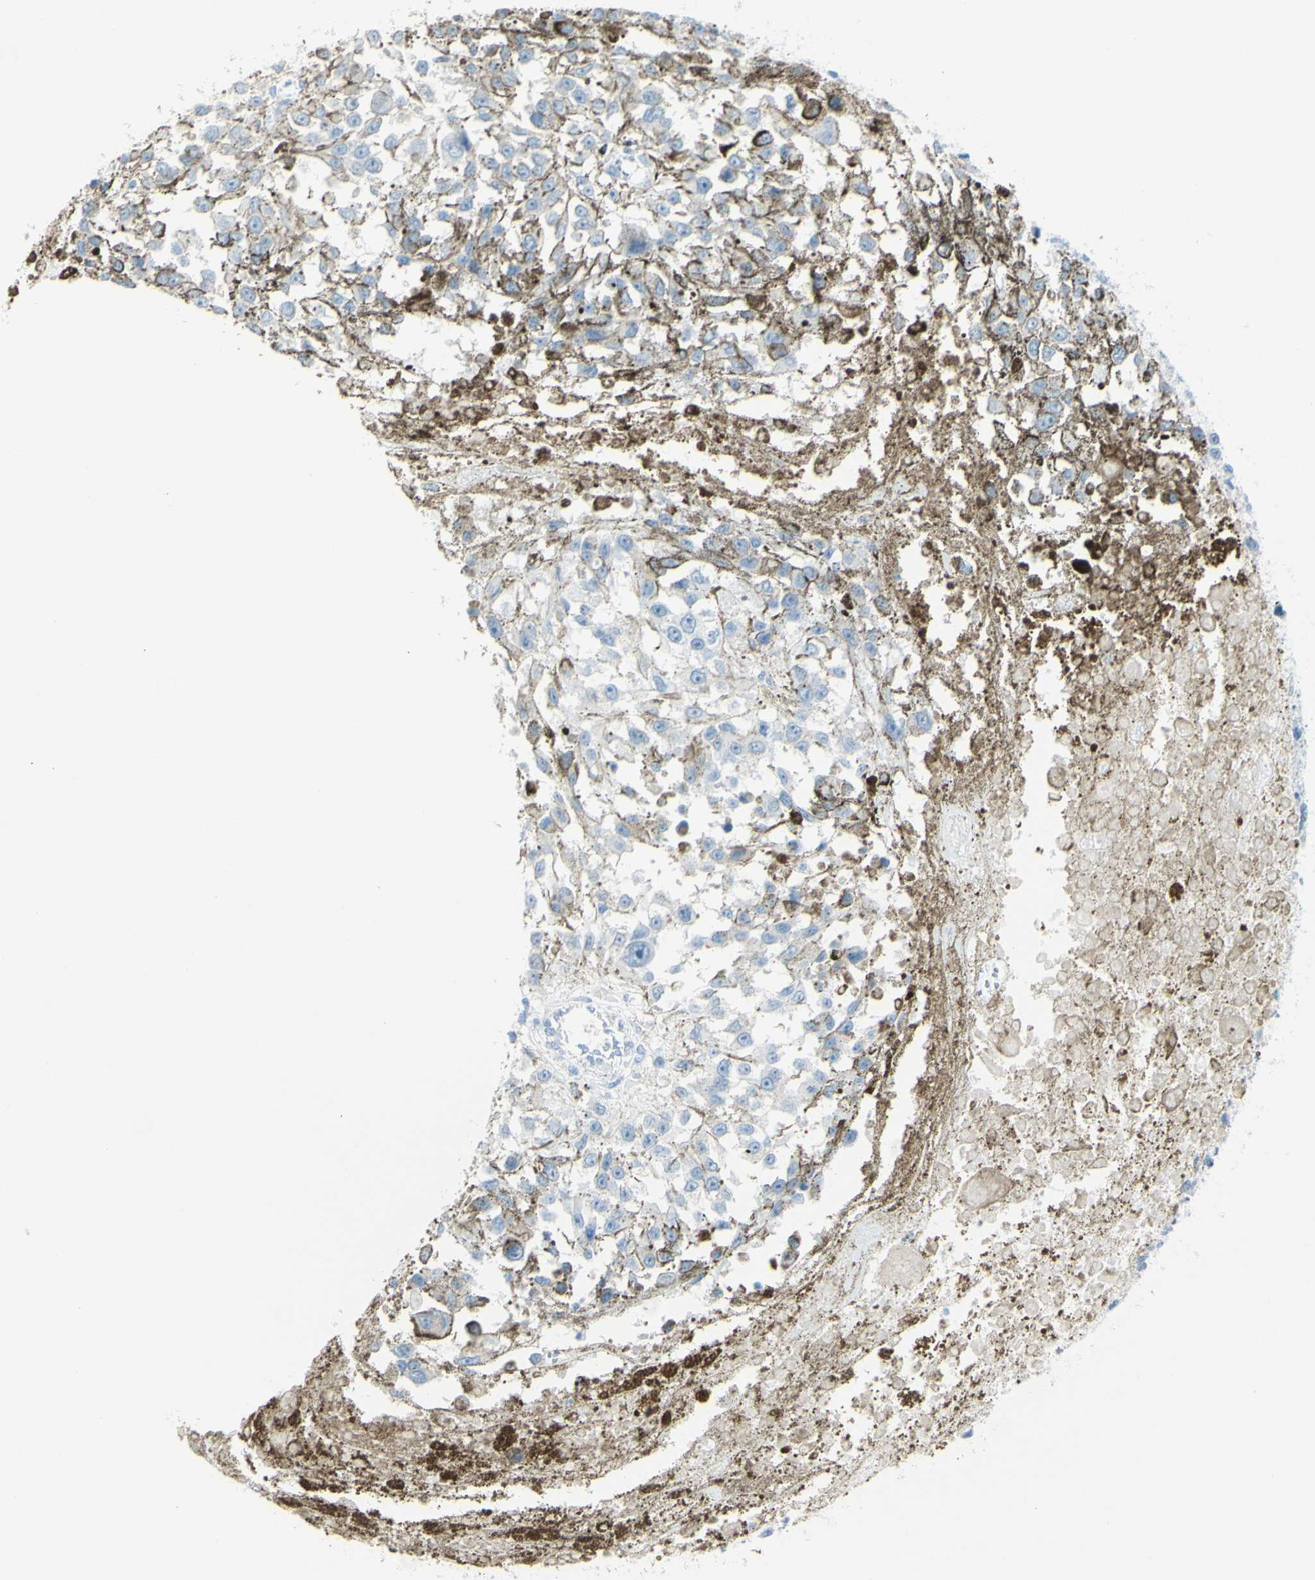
{"staining": {"intensity": "negative", "quantity": "none", "location": "none"}, "tissue": "melanoma", "cell_type": "Tumor cells", "image_type": "cancer", "snomed": [{"axis": "morphology", "description": "Malignant melanoma, Metastatic site"}, {"axis": "topography", "description": "Lymph node"}], "caption": "An IHC histopathology image of malignant melanoma (metastatic site) is shown. There is no staining in tumor cells of malignant melanoma (metastatic site). (Stains: DAB (3,3'-diaminobenzidine) IHC with hematoxylin counter stain, Microscopy: brightfield microscopy at high magnification).", "gene": "TFPI2", "patient": {"sex": "male", "age": 59}}